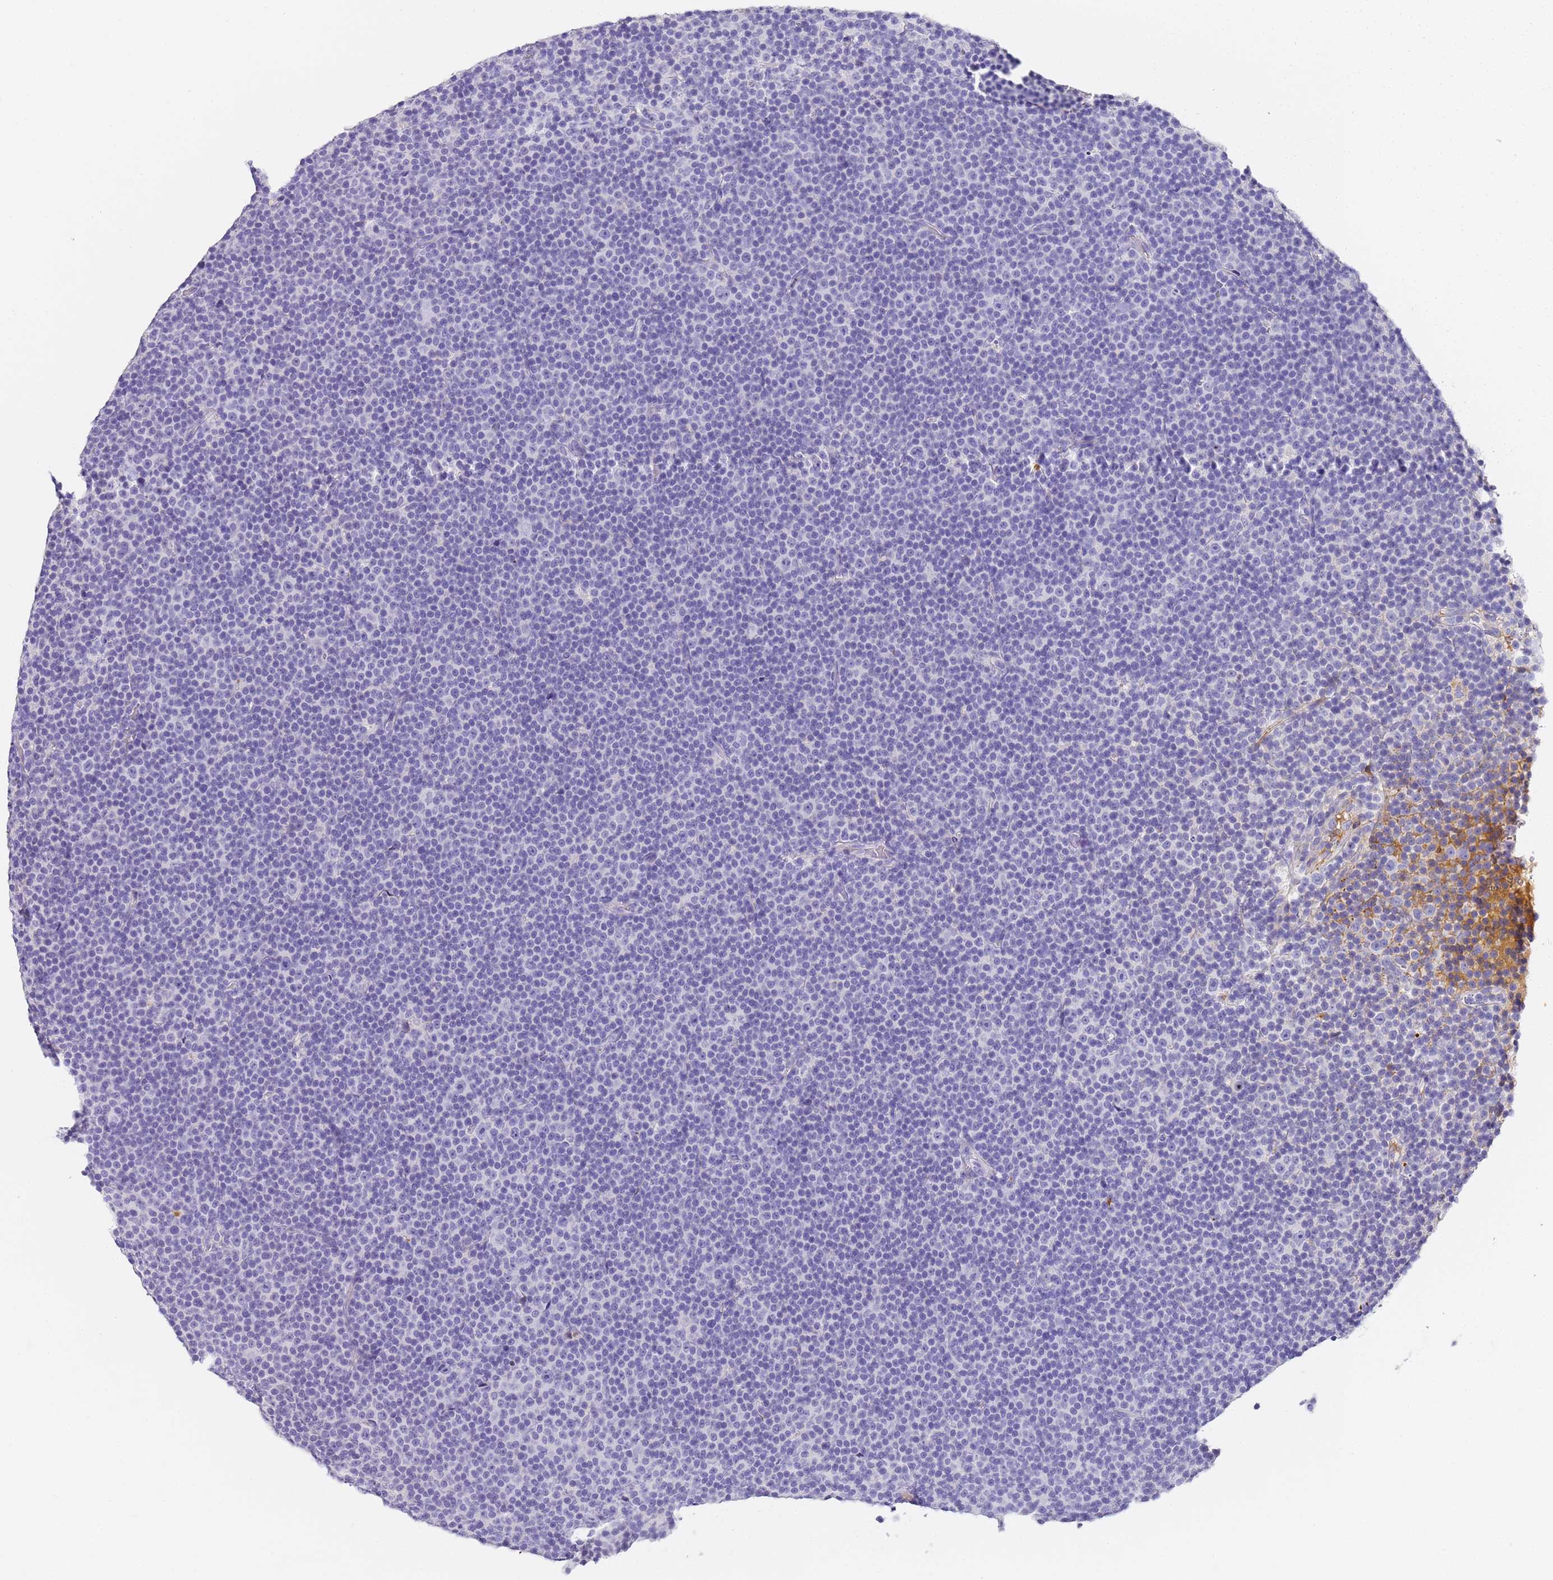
{"staining": {"intensity": "negative", "quantity": "none", "location": "none"}, "tissue": "lymphoma", "cell_type": "Tumor cells", "image_type": "cancer", "snomed": [{"axis": "morphology", "description": "Malignant lymphoma, non-Hodgkin's type, Low grade"}, {"axis": "topography", "description": "Lymph node"}], "caption": "A high-resolution histopathology image shows IHC staining of lymphoma, which displays no significant positivity in tumor cells.", "gene": "CFHR2", "patient": {"sex": "female", "age": 67}}